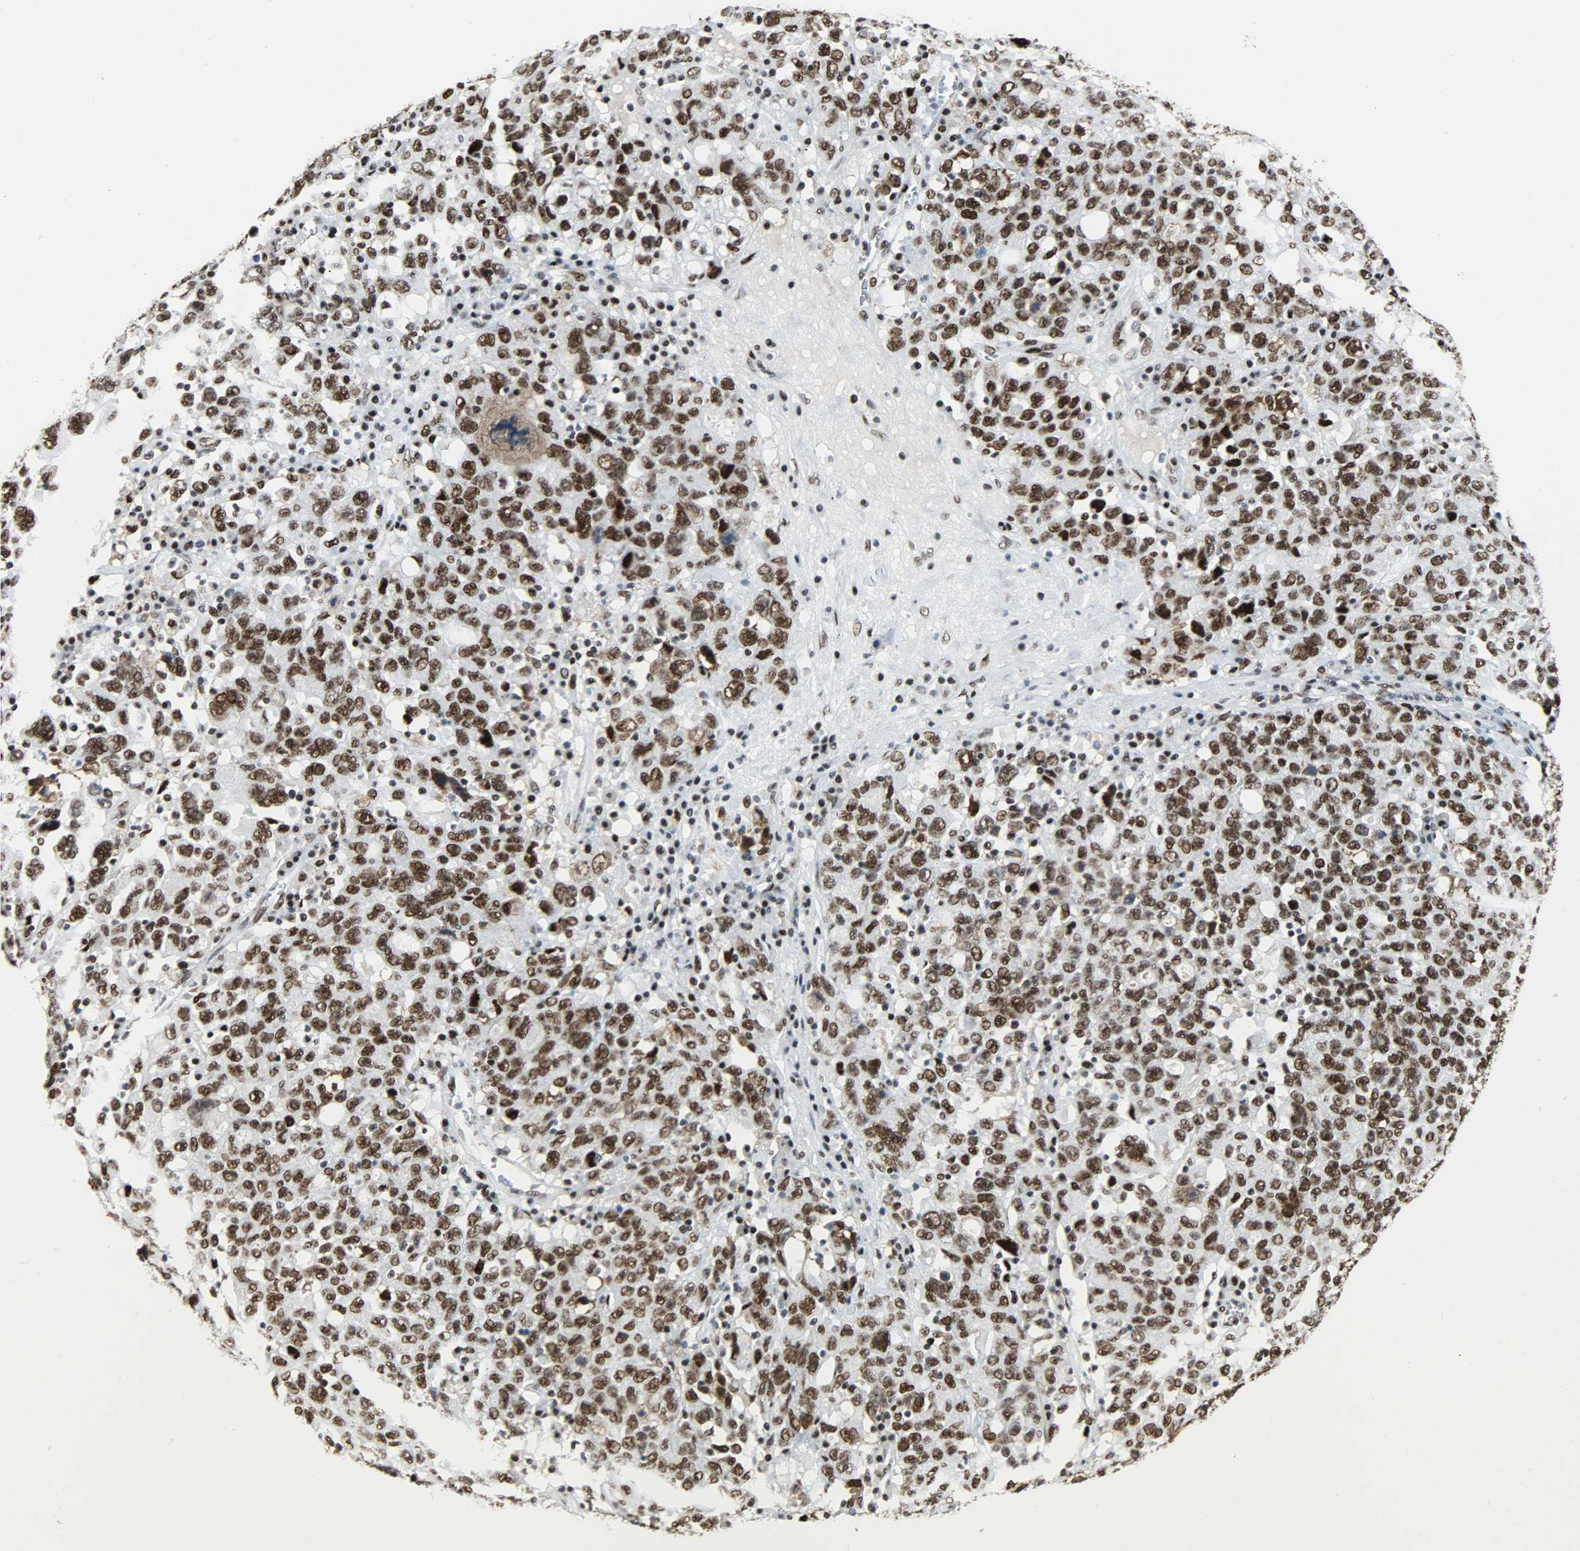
{"staining": {"intensity": "strong", "quantity": ">75%", "location": "nuclear"}, "tissue": "ovarian cancer", "cell_type": "Tumor cells", "image_type": "cancer", "snomed": [{"axis": "morphology", "description": "Carcinoma, endometroid"}, {"axis": "topography", "description": "Ovary"}], "caption": "This is an image of immunohistochemistry (IHC) staining of ovarian cancer, which shows strong positivity in the nuclear of tumor cells.", "gene": "SSB", "patient": {"sex": "female", "age": 62}}